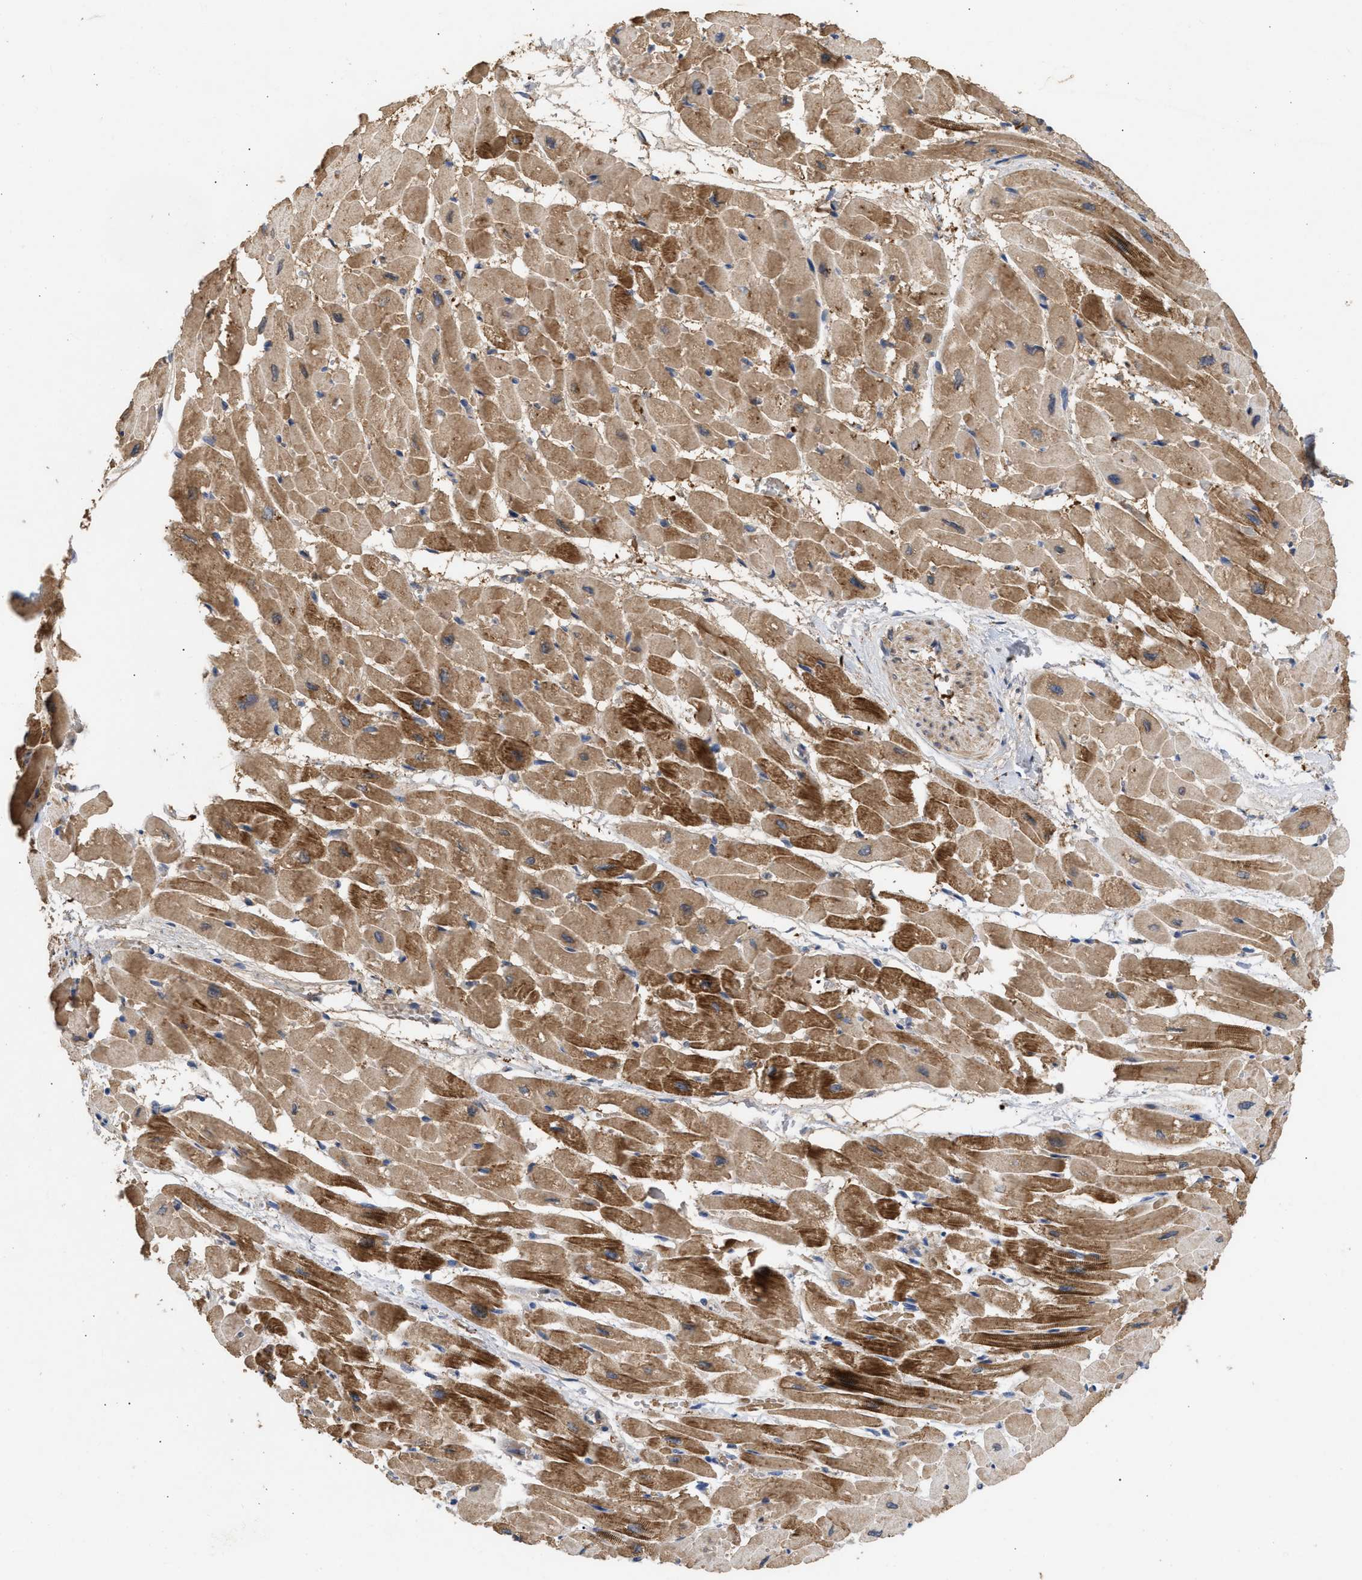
{"staining": {"intensity": "strong", "quantity": ">75%", "location": "cytoplasmic/membranous"}, "tissue": "heart muscle", "cell_type": "Cardiomyocytes", "image_type": "normal", "snomed": [{"axis": "morphology", "description": "Normal tissue, NOS"}, {"axis": "topography", "description": "Heart"}], "caption": "Unremarkable heart muscle demonstrates strong cytoplasmic/membranous staining in approximately >75% of cardiomyocytes.", "gene": "FITM1", "patient": {"sex": "male", "age": 45}}